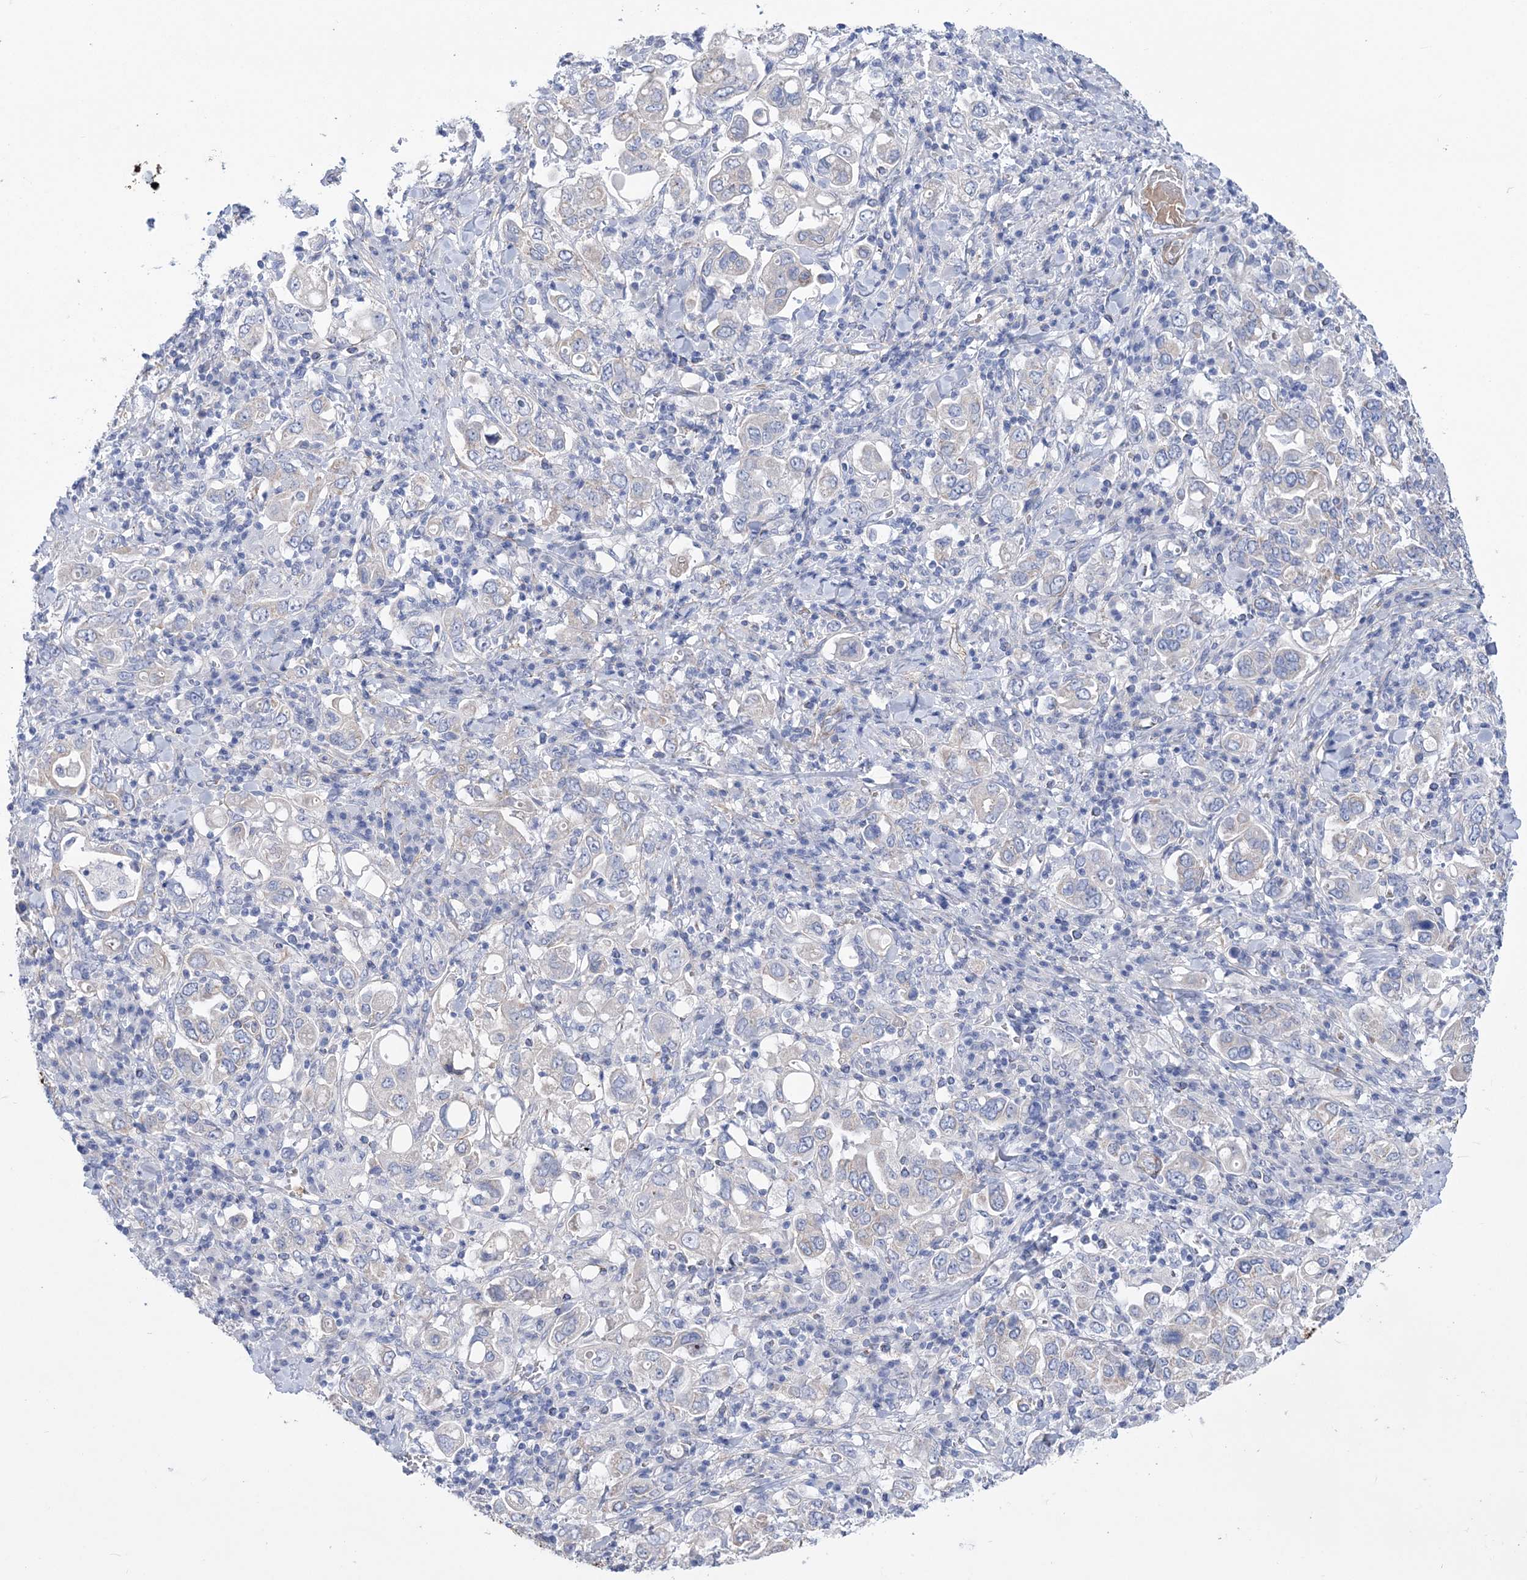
{"staining": {"intensity": "negative", "quantity": "none", "location": "none"}, "tissue": "stomach cancer", "cell_type": "Tumor cells", "image_type": "cancer", "snomed": [{"axis": "morphology", "description": "Adenocarcinoma, NOS"}, {"axis": "topography", "description": "Stomach, upper"}], "caption": "This is an immunohistochemistry photomicrograph of human stomach cancer (adenocarcinoma). There is no positivity in tumor cells.", "gene": "WDR74", "patient": {"sex": "male", "age": 62}}